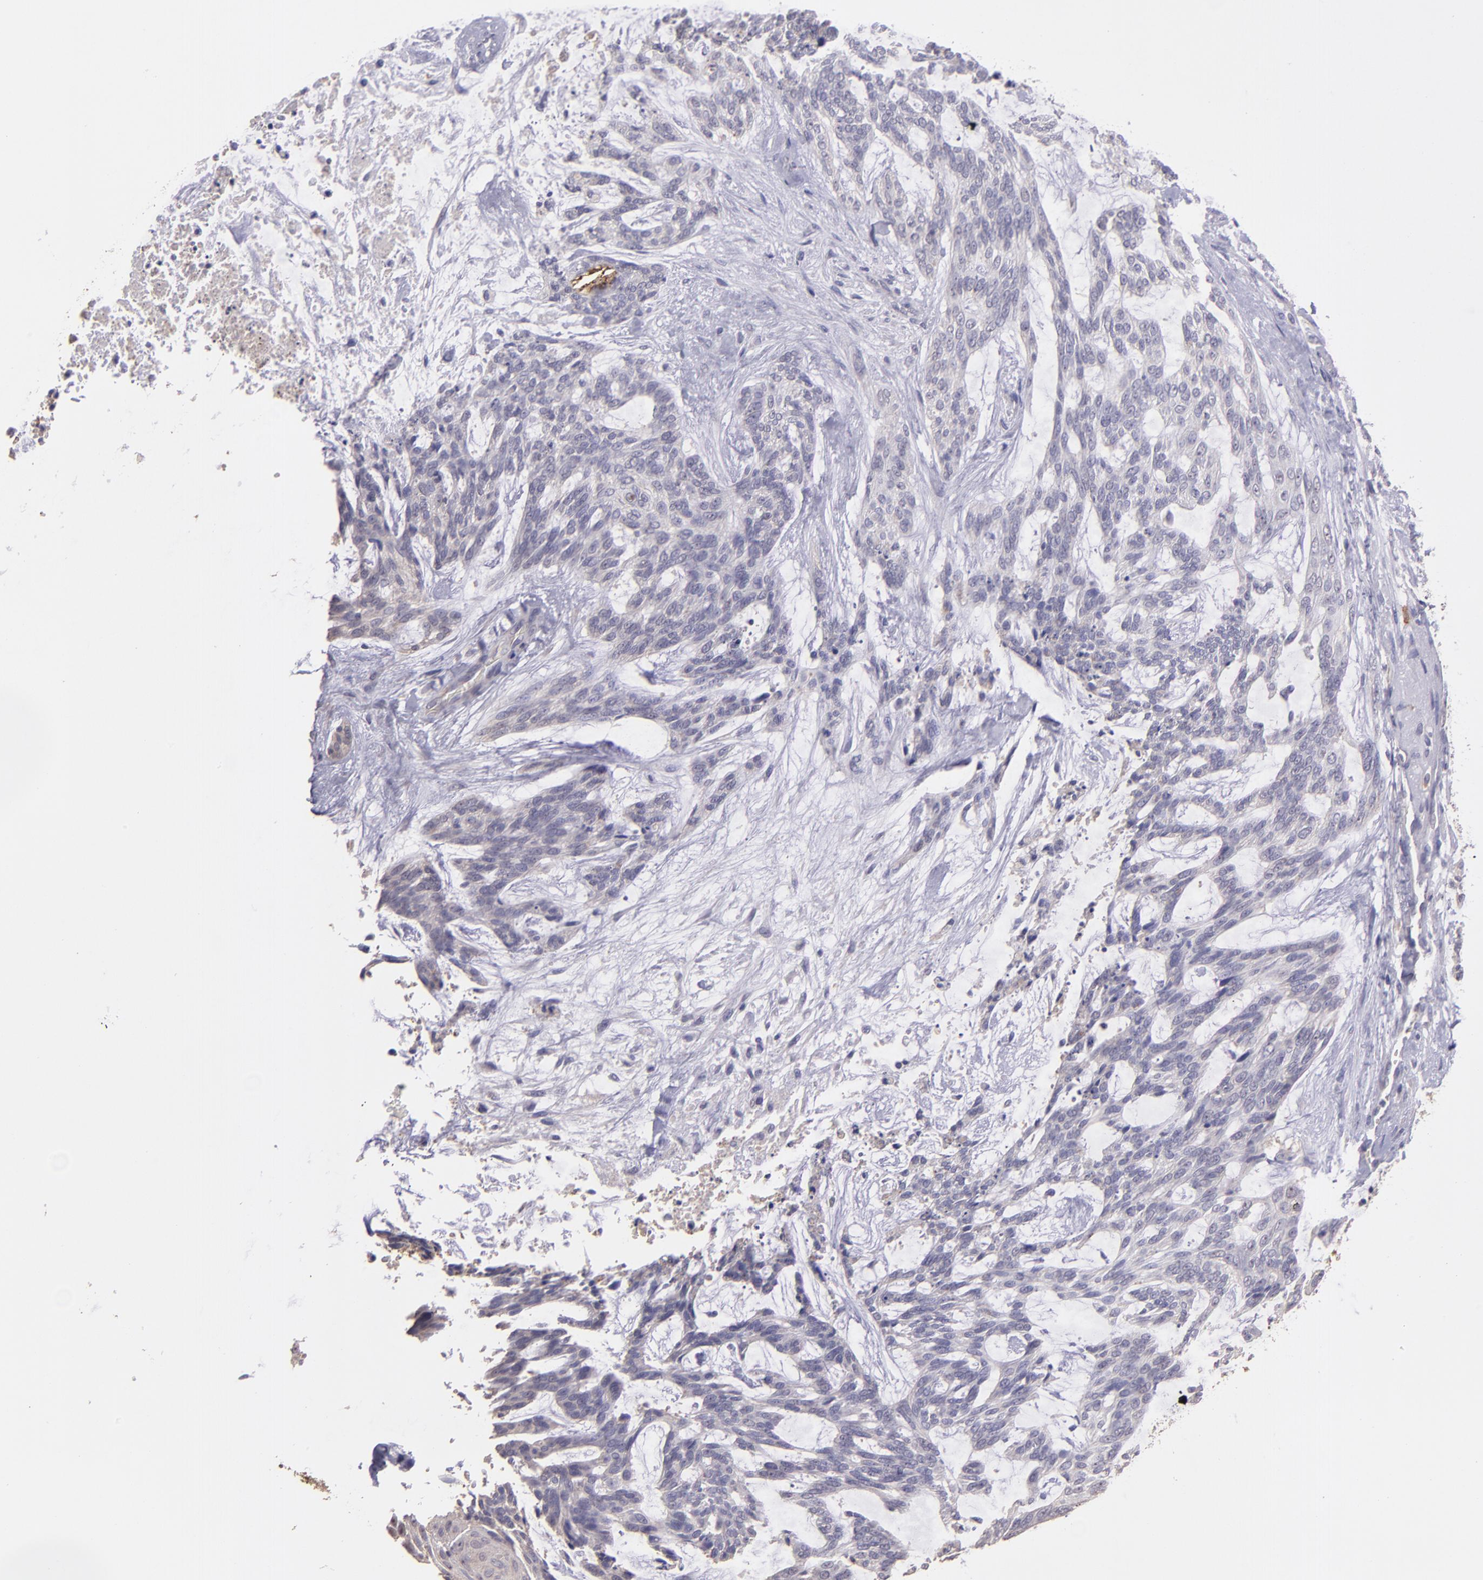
{"staining": {"intensity": "negative", "quantity": "none", "location": "none"}, "tissue": "skin cancer", "cell_type": "Tumor cells", "image_type": "cancer", "snomed": [{"axis": "morphology", "description": "Normal tissue, NOS"}, {"axis": "morphology", "description": "Basal cell carcinoma"}, {"axis": "topography", "description": "Skin"}], "caption": "Immunohistochemical staining of skin basal cell carcinoma shows no significant expression in tumor cells.", "gene": "PAPPA", "patient": {"sex": "female", "age": 71}}